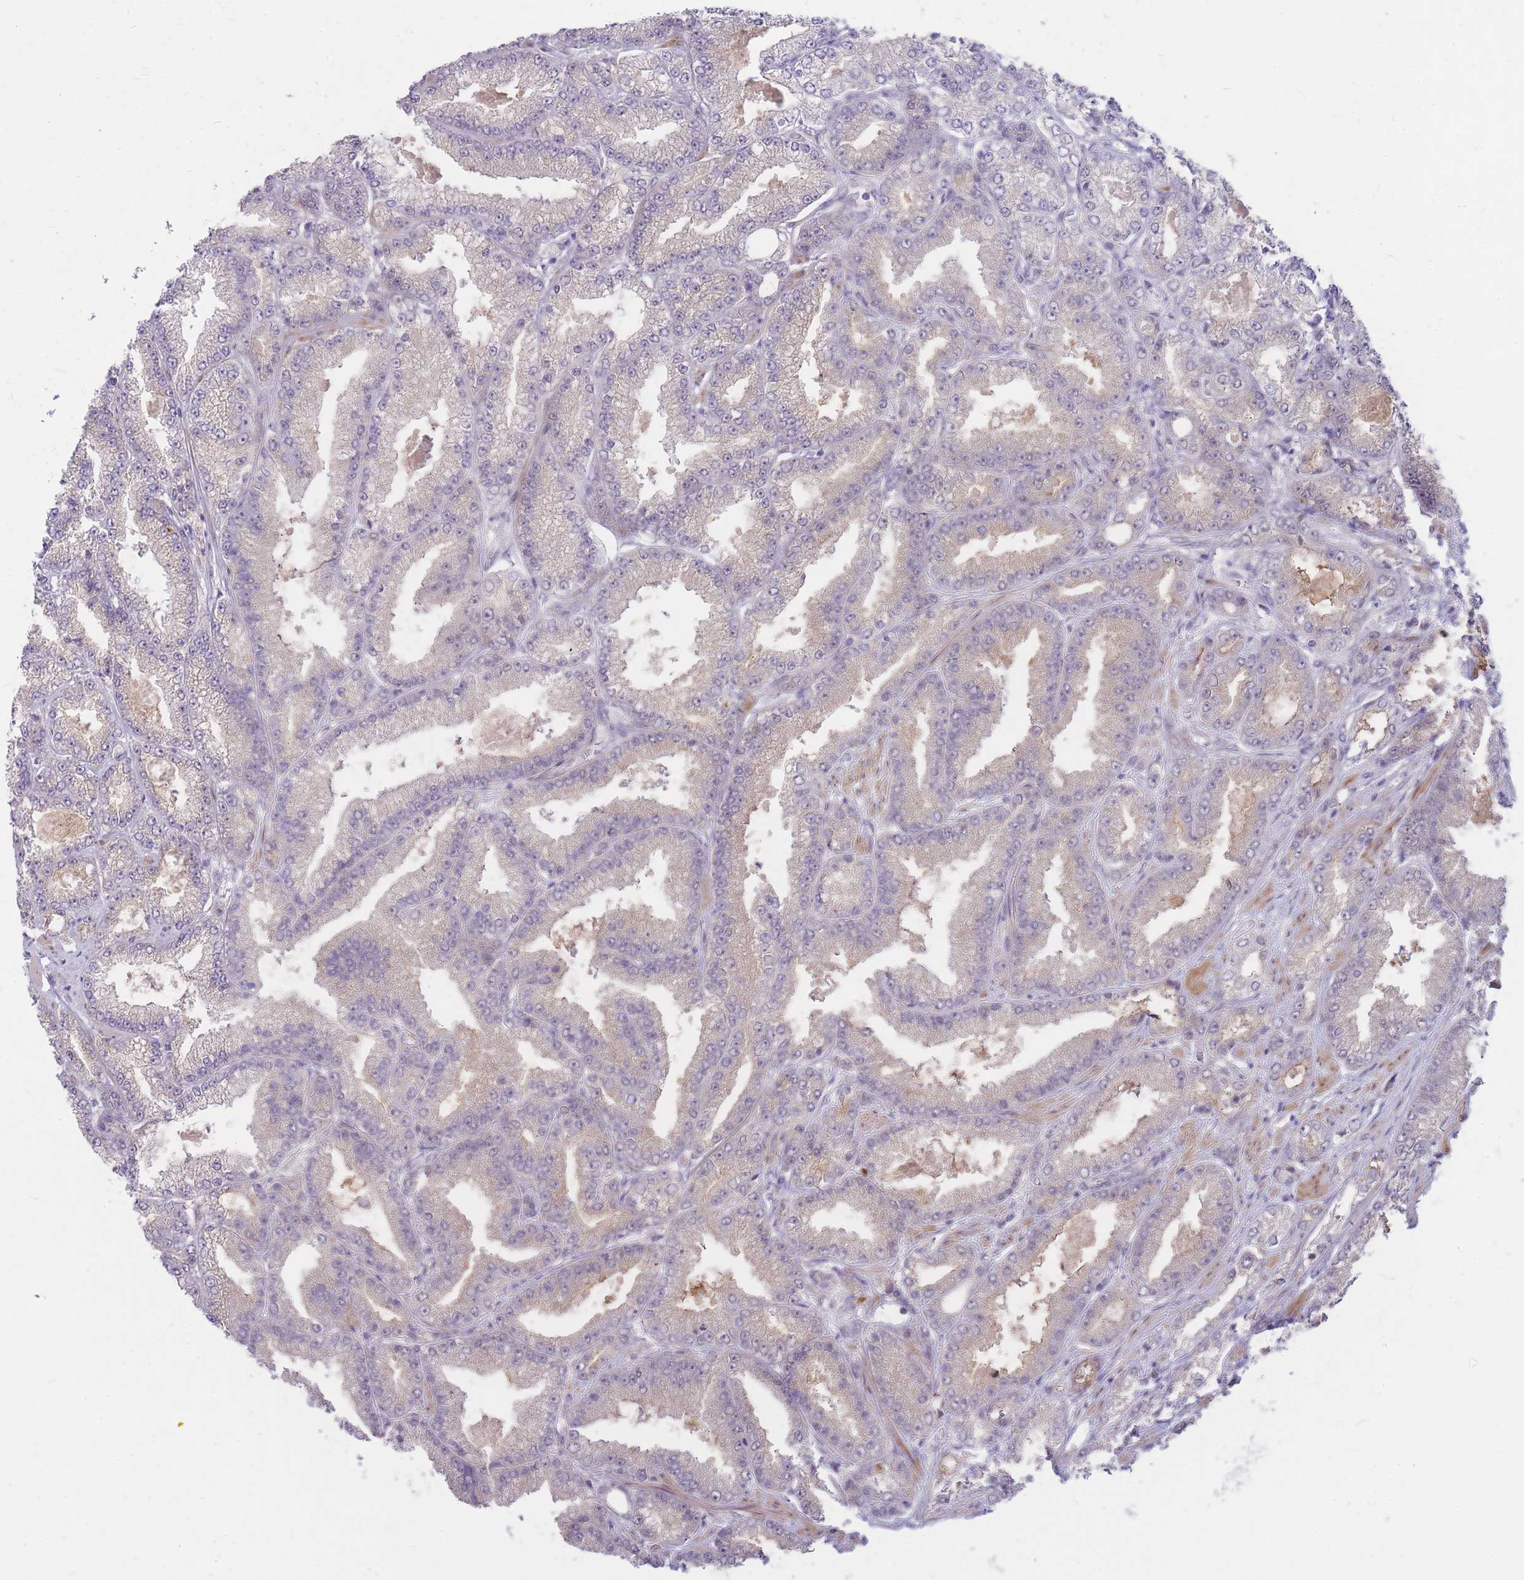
{"staining": {"intensity": "weak", "quantity": "<25%", "location": "cytoplasmic/membranous"}, "tissue": "prostate cancer", "cell_type": "Tumor cells", "image_type": "cancer", "snomed": [{"axis": "morphology", "description": "Adenocarcinoma, High grade"}, {"axis": "topography", "description": "Prostate"}], "caption": "This is a histopathology image of immunohistochemistry (IHC) staining of adenocarcinoma (high-grade) (prostate), which shows no positivity in tumor cells. (DAB IHC visualized using brightfield microscopy, high magnification).", "gene": "ERCC2", "patient": {"sex": "male", "age": 68}}